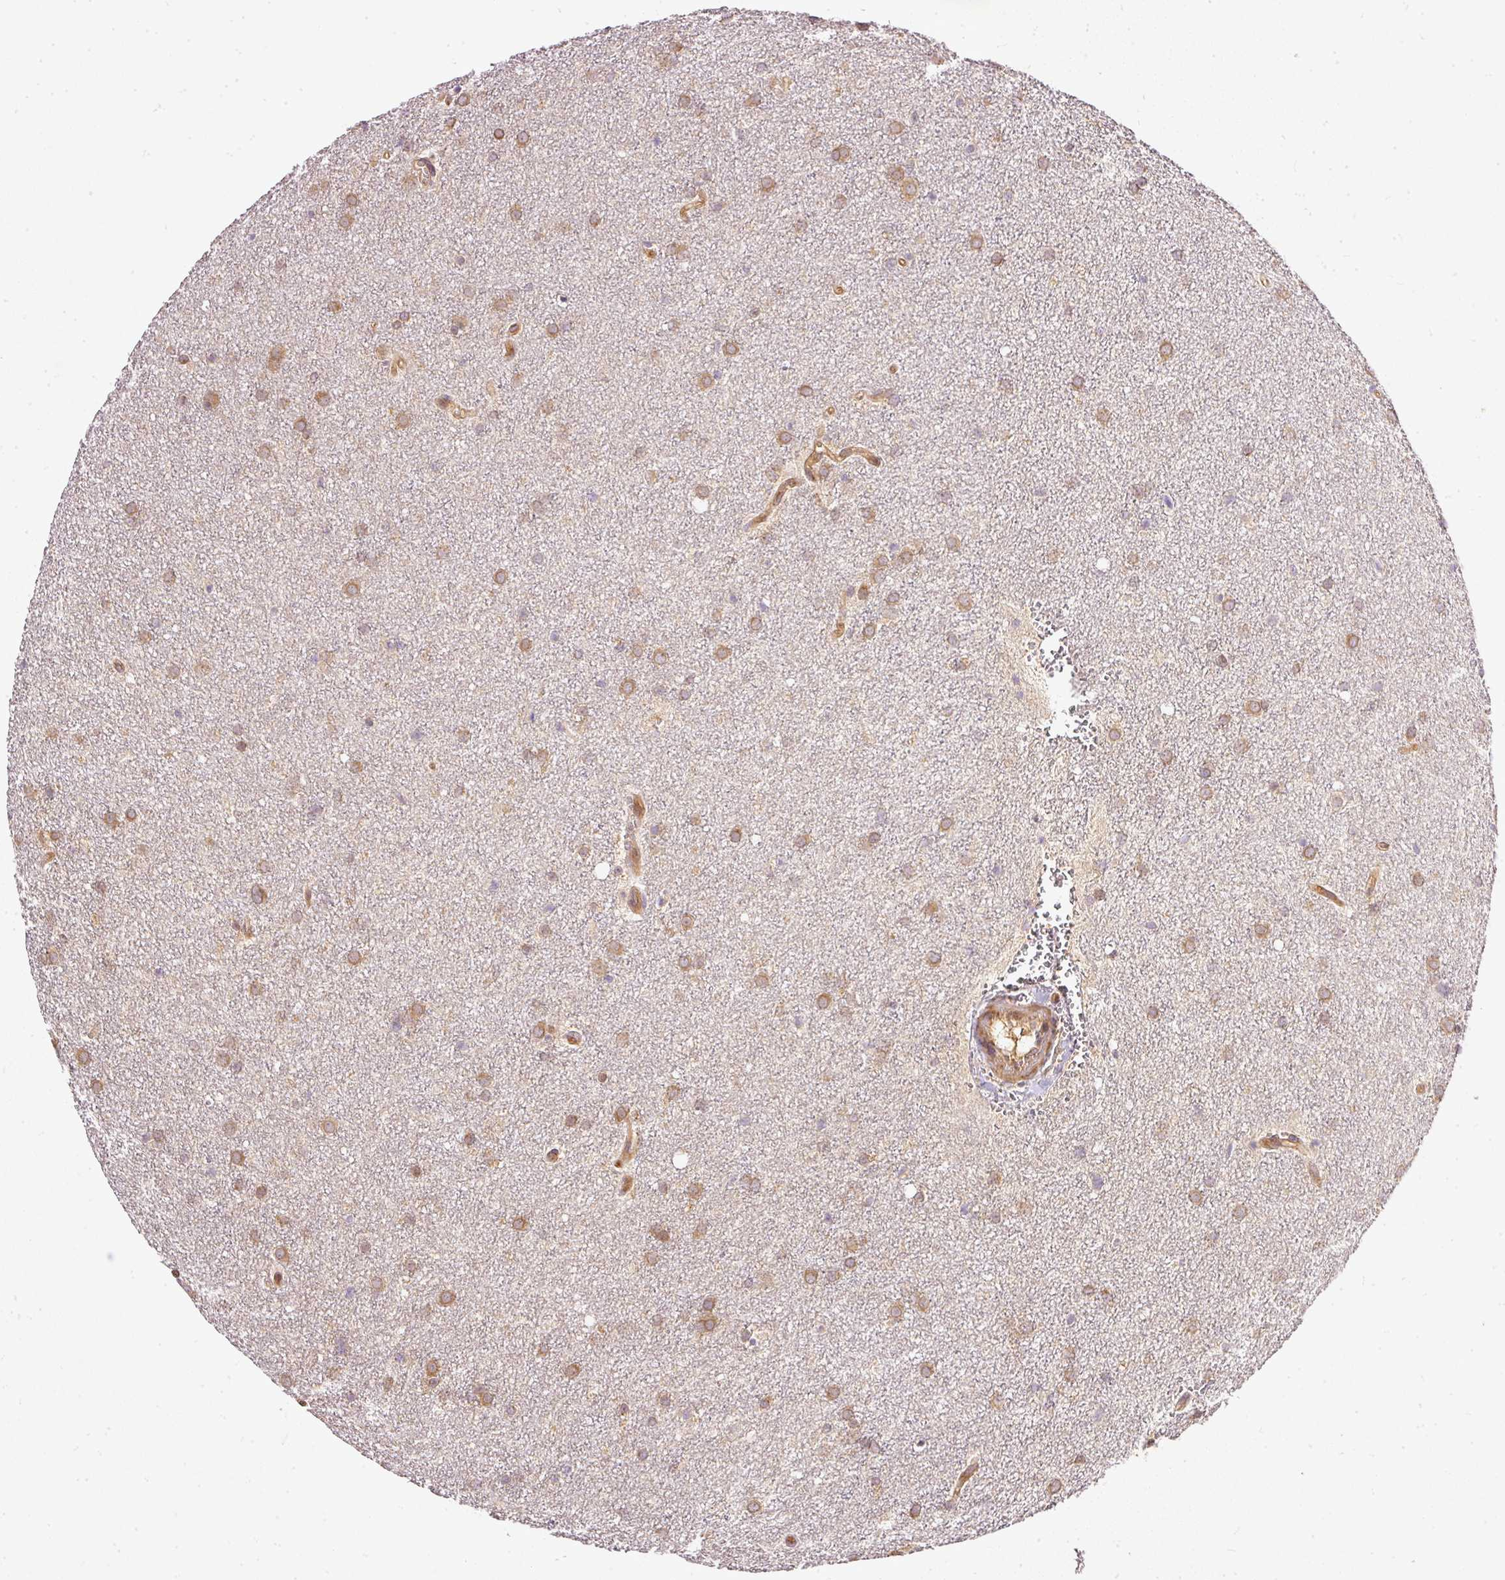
{"staining": {"intensity": "moderate", "quantity": ">75%", "location": "cytoplasmic/membranous"}, "tissue": "glioma", "cell_type": "Tumor cells", "image_type": "cancer", "snomed": [{"axis": "morphology", "description": "Glioma, malignant, Low grade"}, {"axis": "topography", "description": "Cerebellum"}], "caption": "Malignant low-grade glioma was stained to show a protein in brown. There is medium levels of moderate cytoplasmic/membranous positivity in about >75% of tumor cells. (DAB IHC, brown staining for protein, blue staining for nuclei).", "gene": "MIF4GD", "patient": {"sex": "female", "age": 5}}